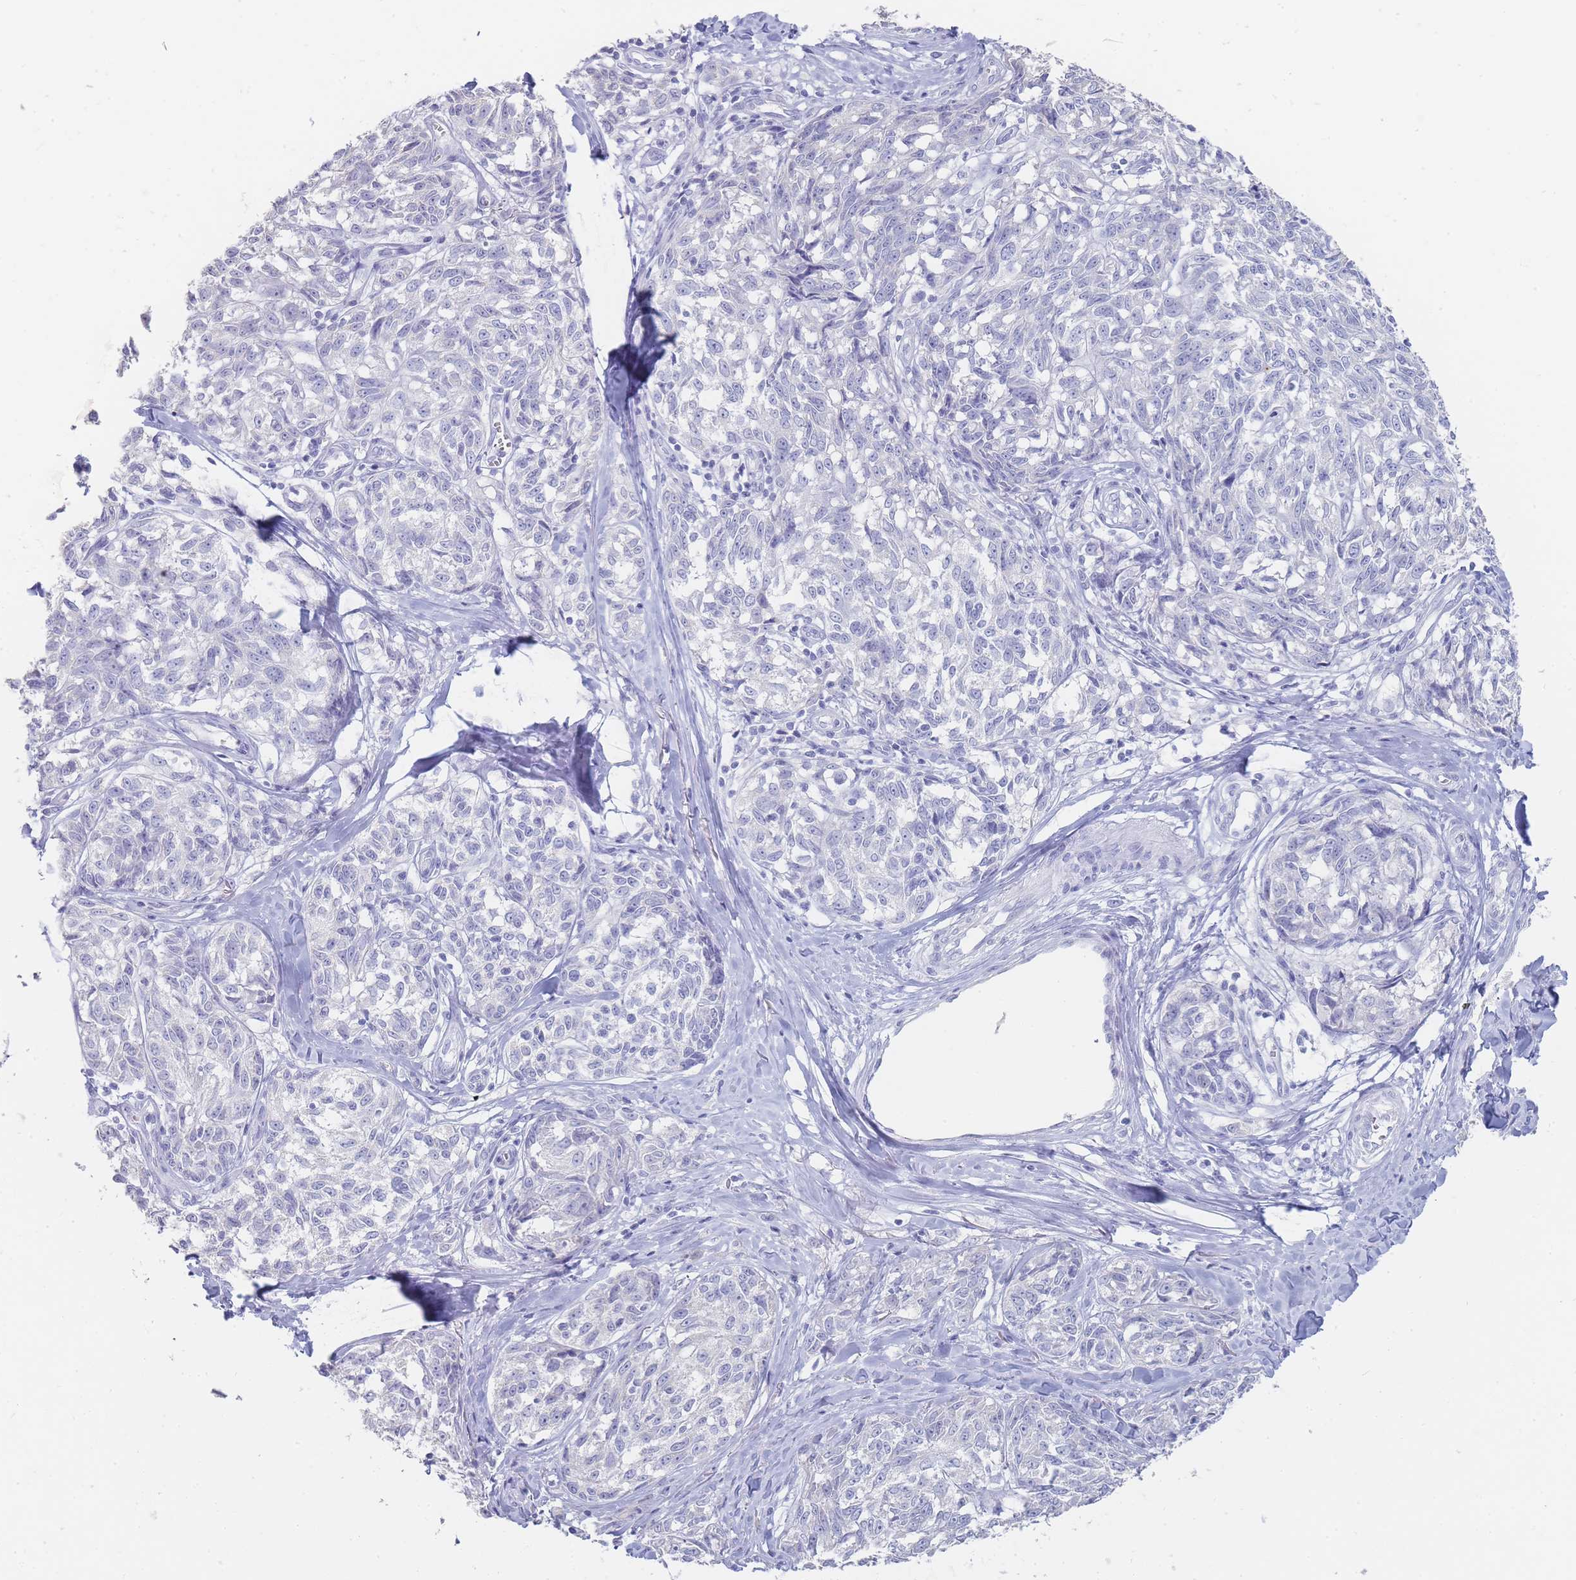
{"staining": {"intensity": "negative", "quantity": "none", "location": "none"}, "tissue": "melanoma", "cell_type": "Tumor cells", "image_type": "cancer", "snomed": [{"axis": "morphology", "description": "Normal tissue, NOS"}, {"axis": "morphology", "description": "Malignant melanoma, NOS"}, {"axis": "topography", "description": "Skin"}], "caption": "This is a micrograph of immunohistochemistry staining of melanoma, which shows no staining in tumor cells.", "gene": "HBG2", "patient": {"sex": "female", "age": 64}}